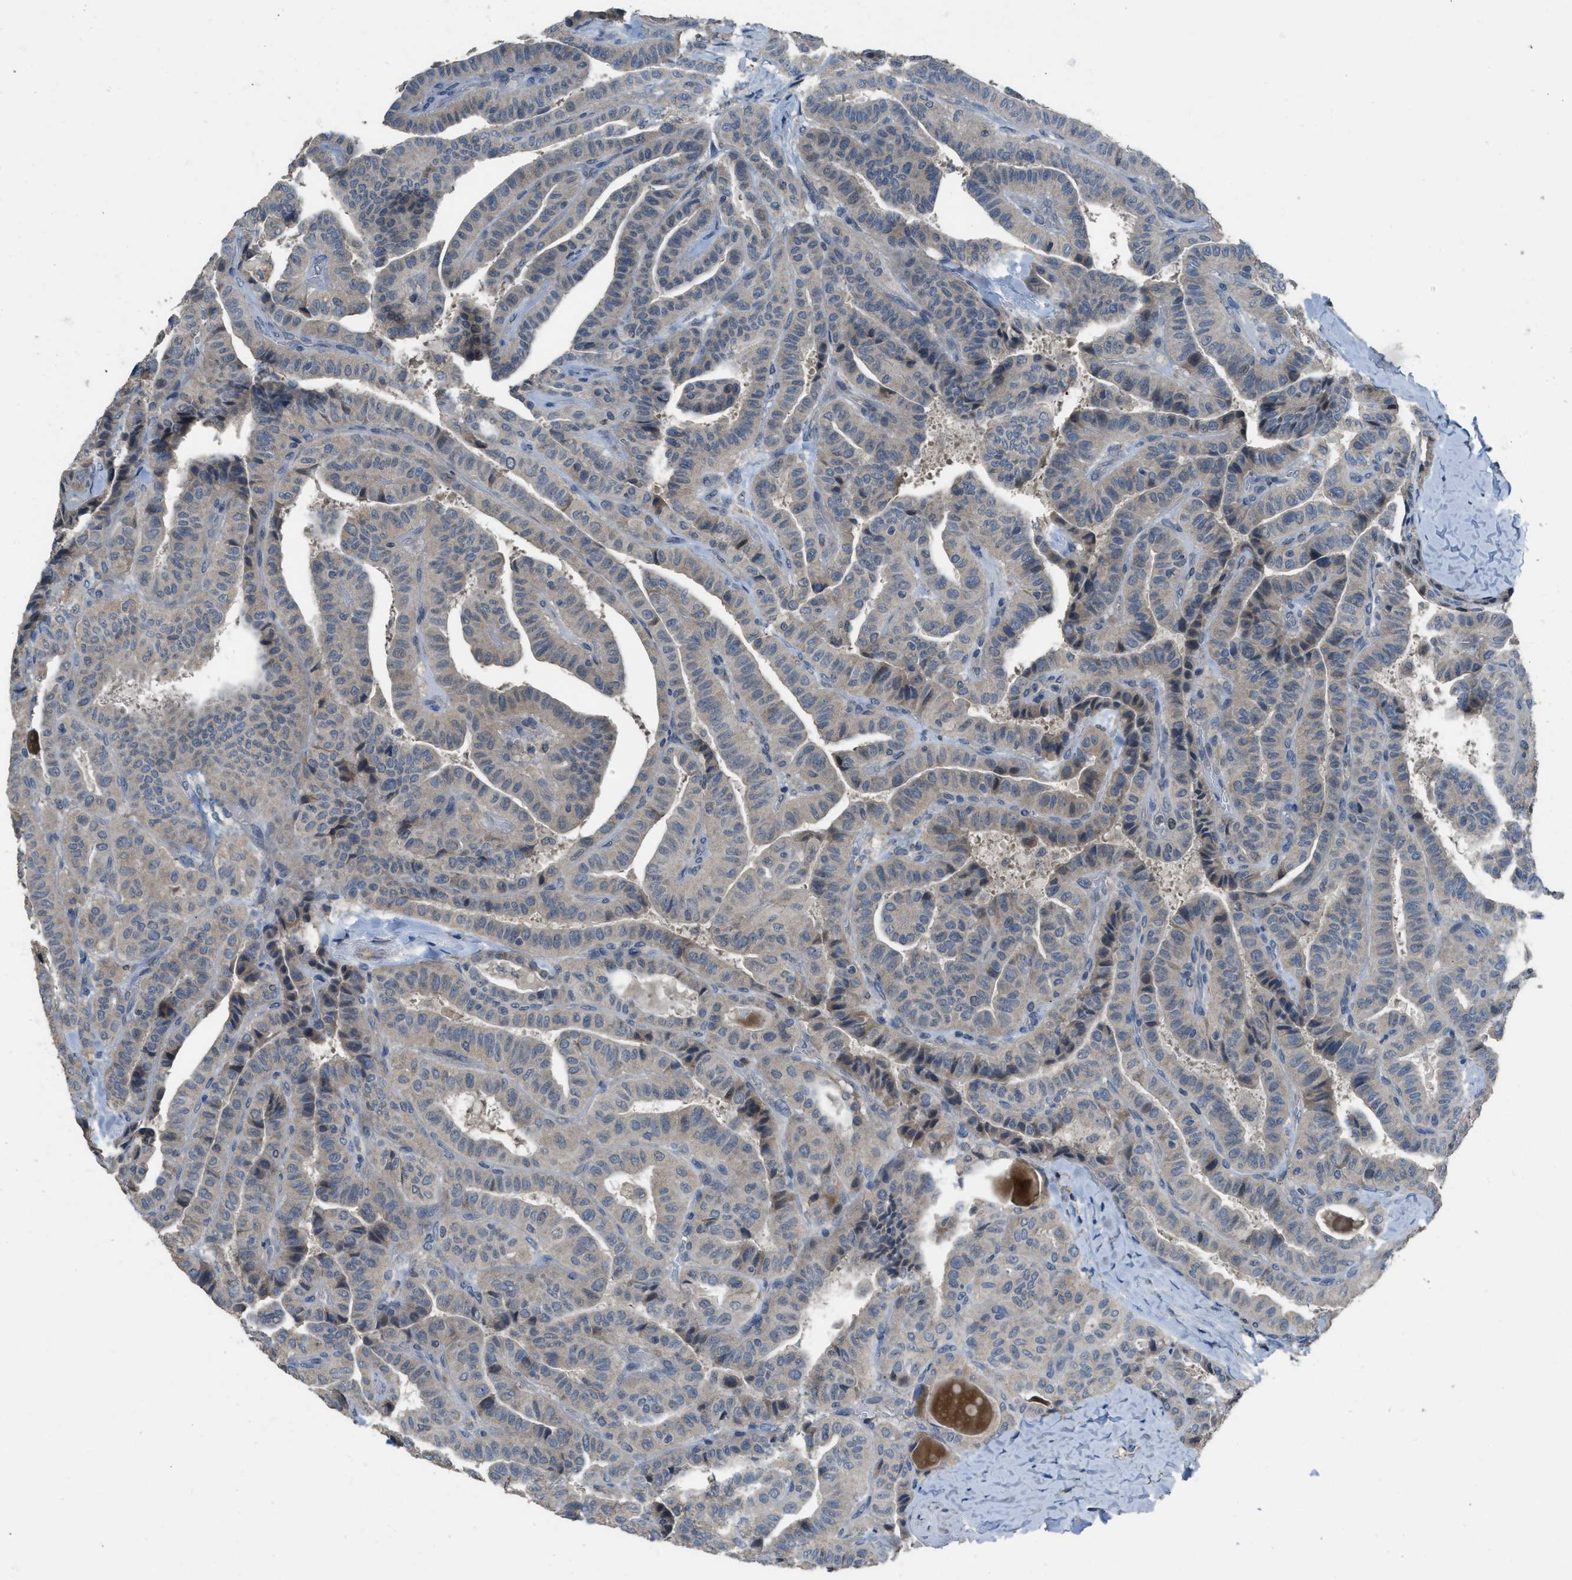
{"staining": {"intensity": "moderate", "quantity": "<25%", "location": "cytoplasmic/membranous"}, "tissue": "thyroid cancer", "cell_type": "Tumor cells", "image_type": "cancer", "snomed": [{"axis": "morphology", "description": "Papillary adenocarcinoma, NOS"}, {"axis": "topography", "description": "Thyroid gland"}], "caption": "Tumor cells show low levels of moderate cytoplasmic/membranous positivity in approximately <25% of cells in thyroid cancer (papillary adenocarcinoma).", "gene": "MIS18A", "patient": {"sex": "male", "age": 77}}